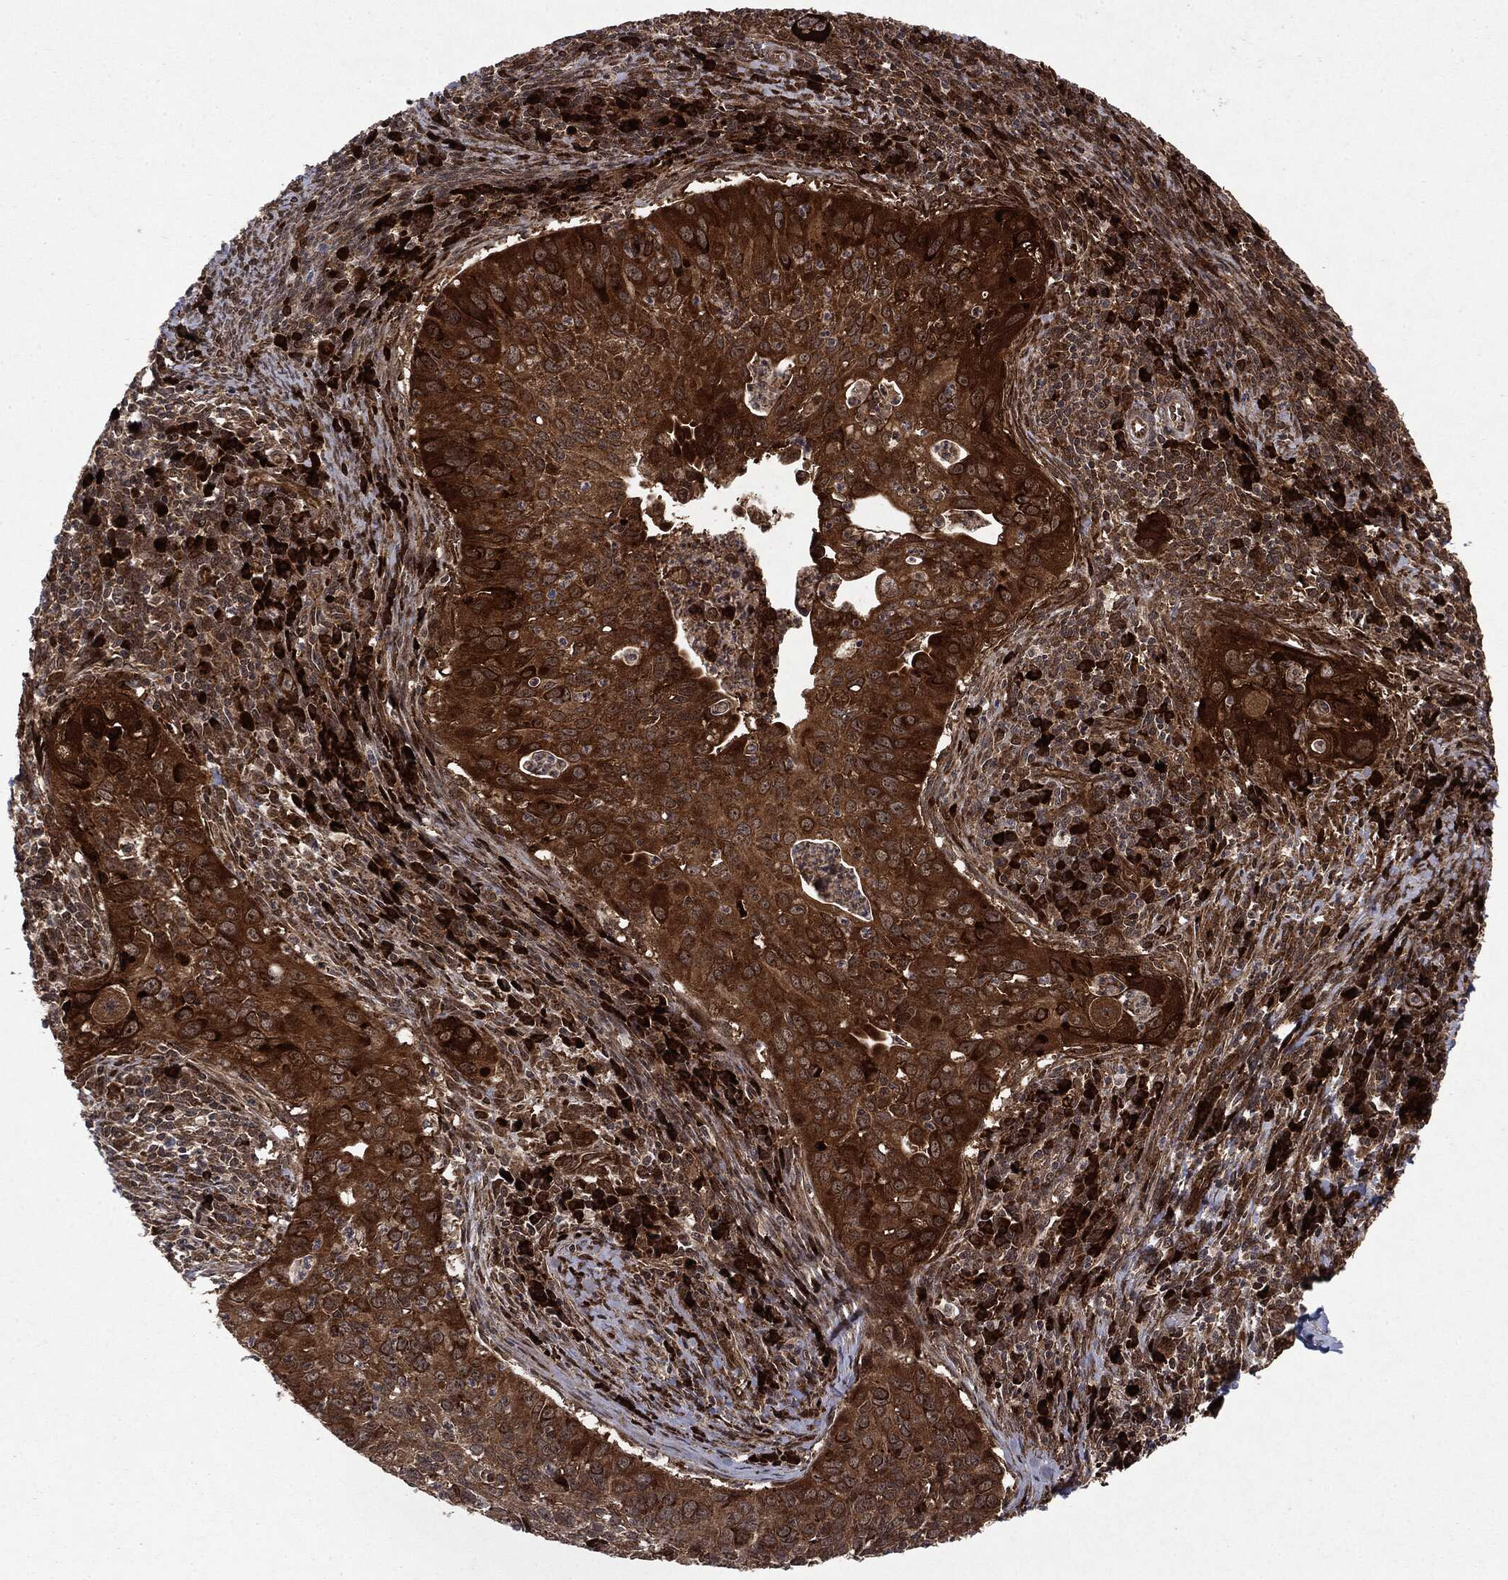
{"staining": {"intensity": "strong", "quantity": ">75%", "location": "cytoplasmic/membranous"}, "tissue": "cervical cancer", "cell_type": "Tumor cells", "image_type": "cancer", "snomed": [{"axis": "morphology", "description": "Squamous cell carcinoma, NOS"}, {"axis": "topography", "description": "Cervix"}], "caption": "DAB (3,3'-diaminobenzidine) immunohistochemical staining of cervical squamous cell carcinoma reveals strong cytoplasmic/membranous protein staining in approximately >75% of tumor cells.", "gene": "OTUB1", "patient": {"sex": "female", "age": 26}}